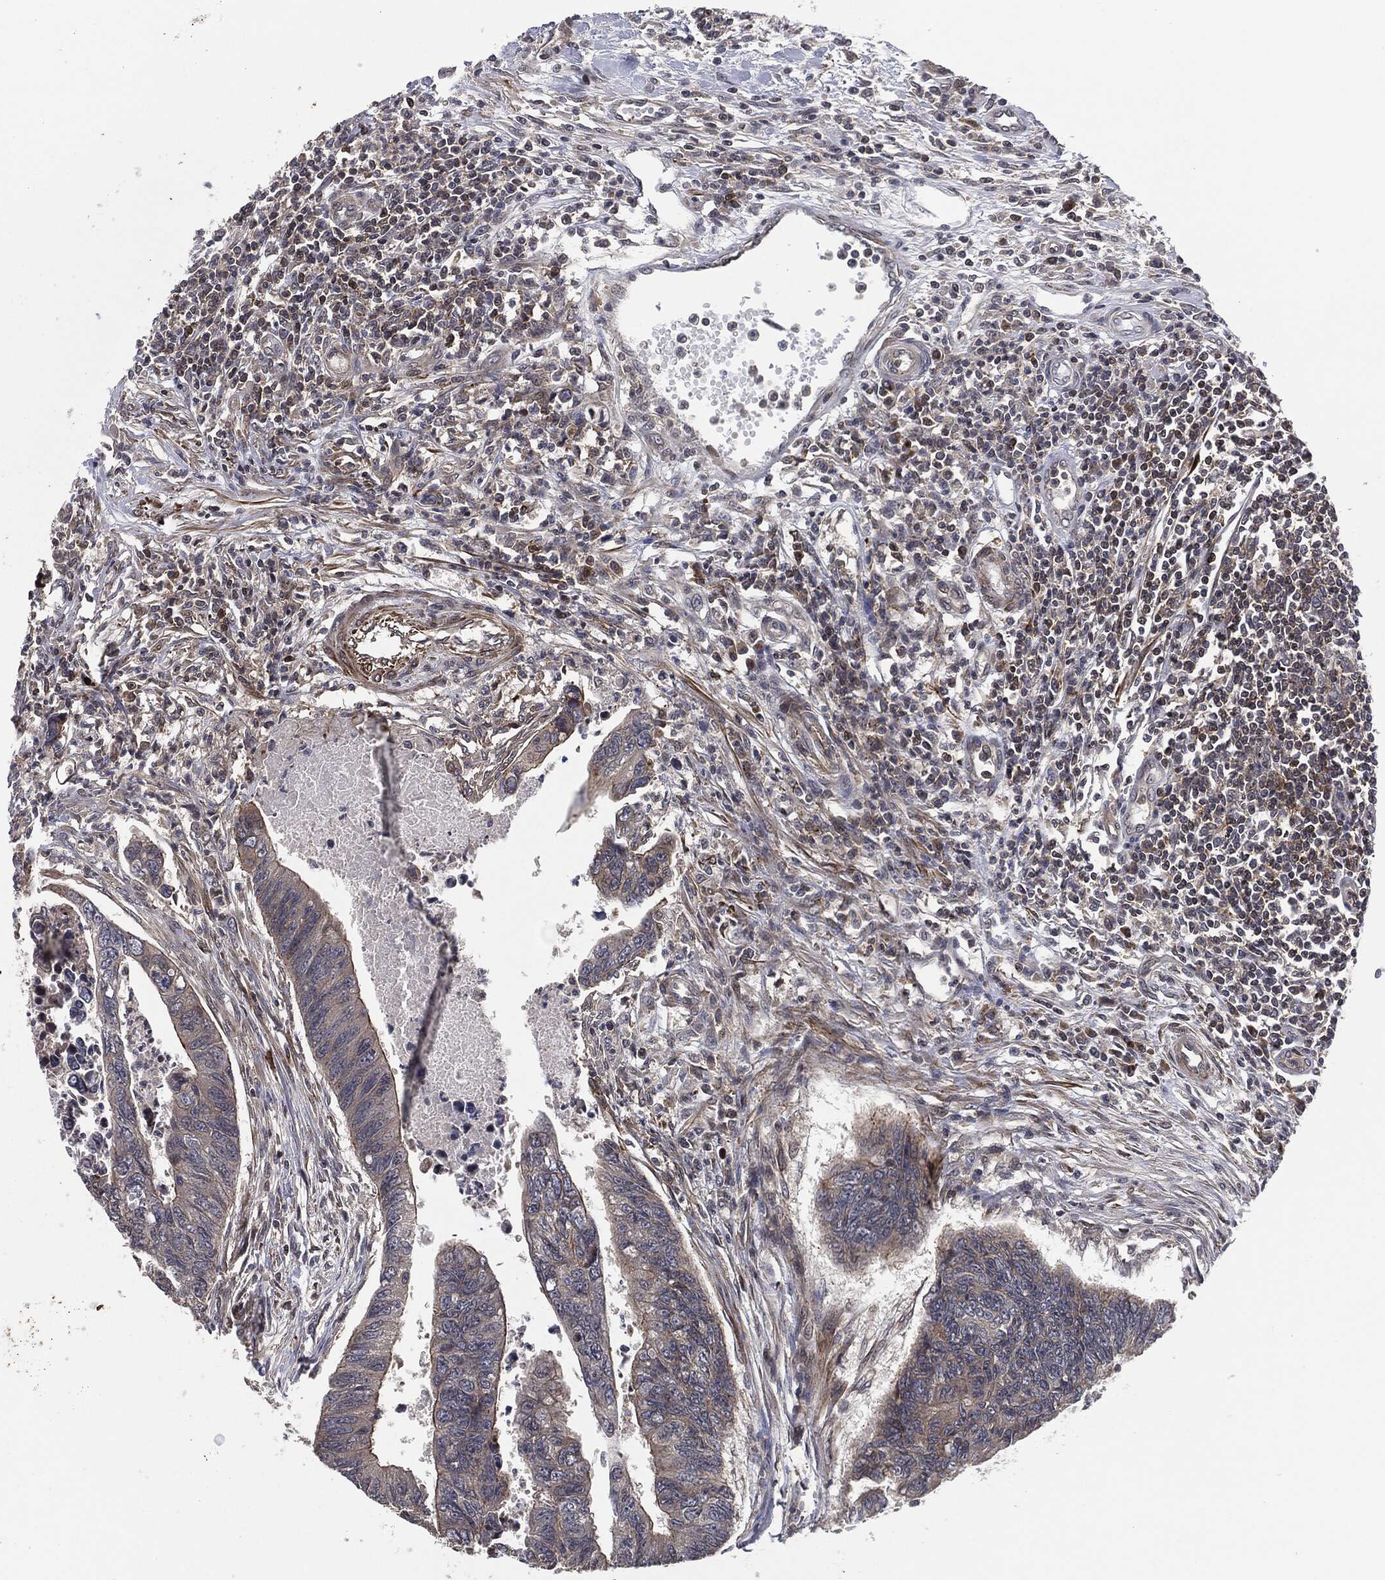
{"staining": {"intensity": "negative", "quantity": "none", "location": "none"}, "tissue": "colorectal cancer", "cell_type": "Tumor cells", "image_type": "cancer", "snomed": [{"axis": "morphology", "description": "Adenocarcinoma, NOS"}, {"axis": "topography", "description": "Colon"}], "caption": "IHC of human adenocarcinoma (colorectal) exhibits no staining in tumor cells.", "gene": "UBR1", "patient": {"sex": "female", "age": 65}}